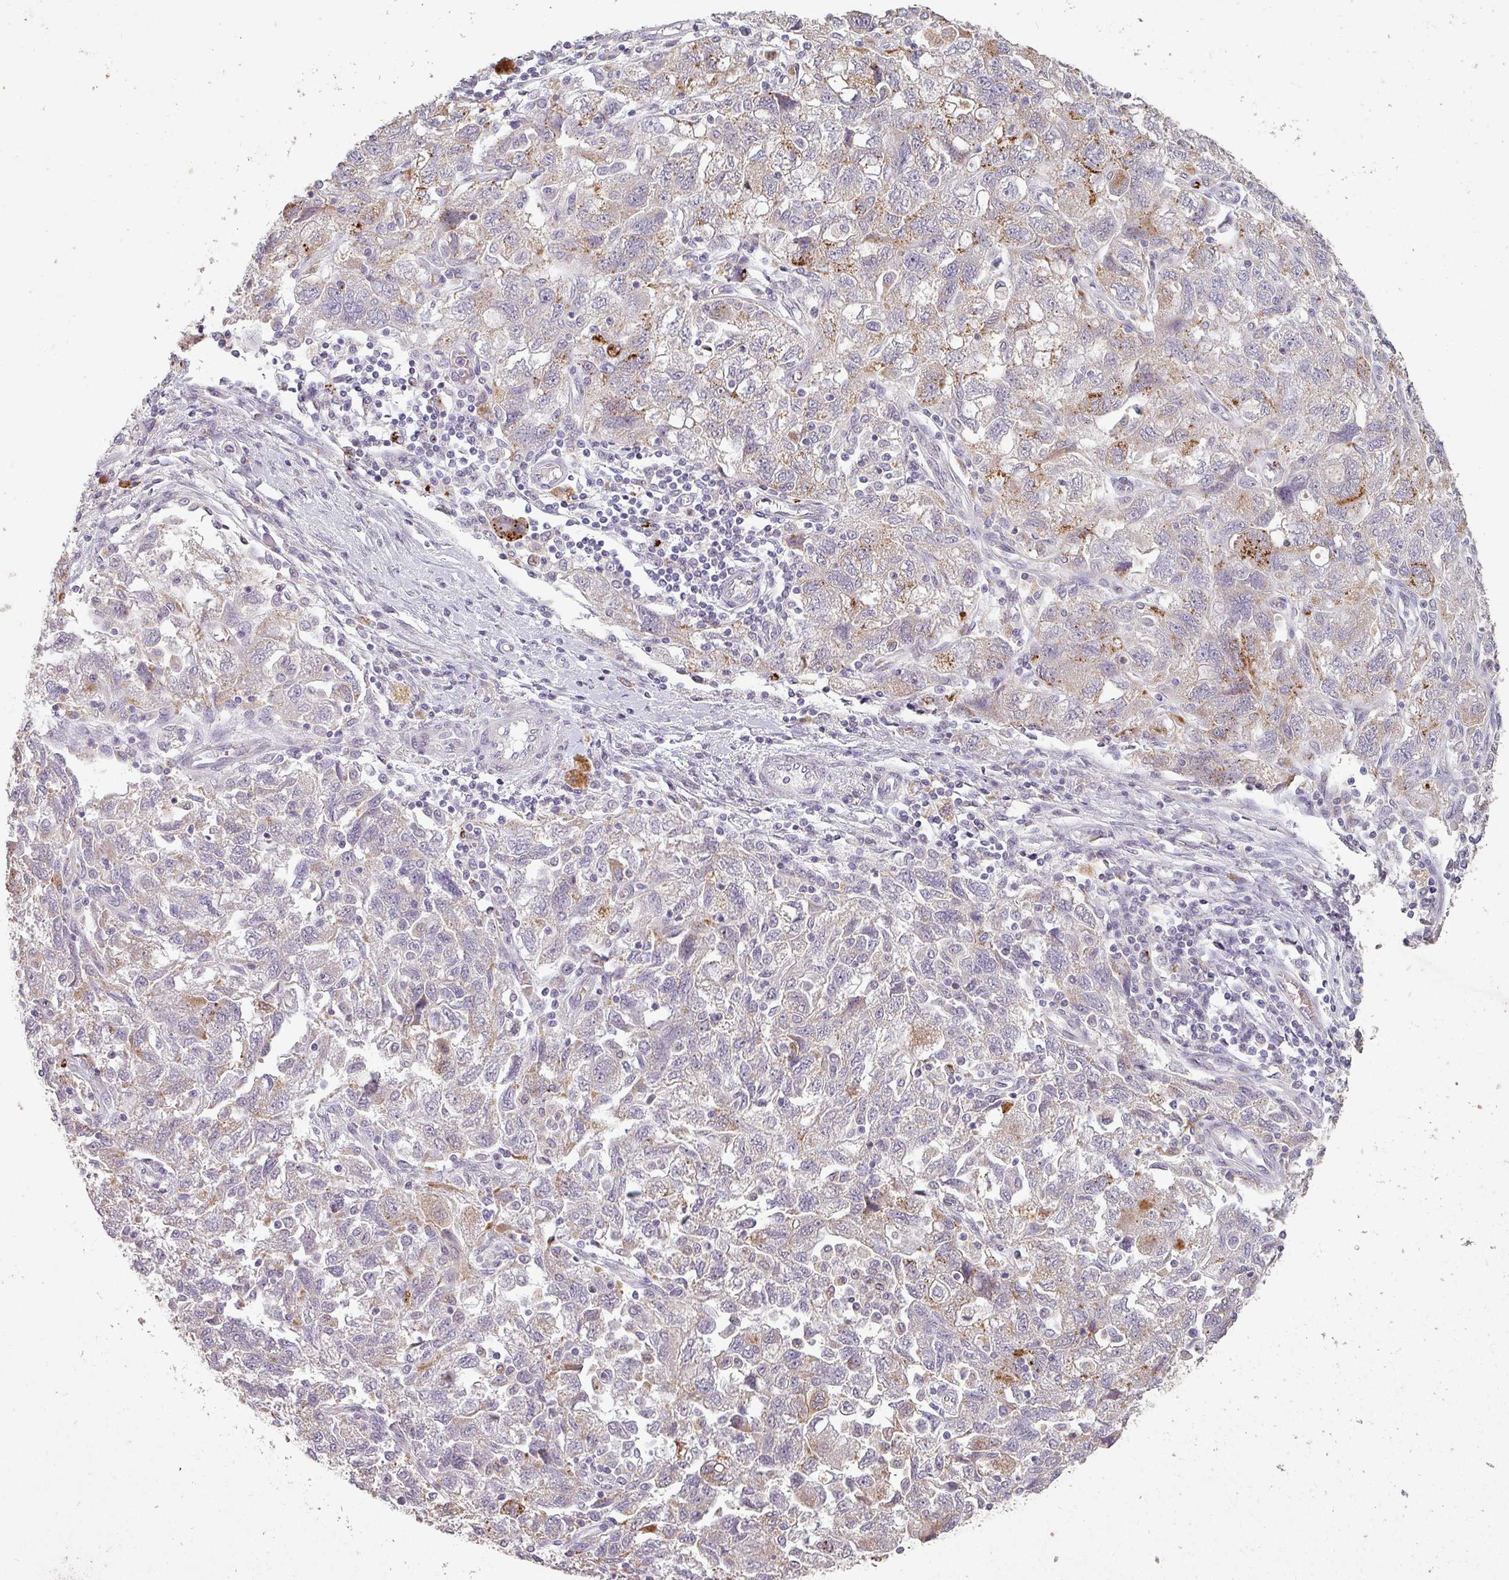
{"staining": {"intensity": "moderate", "quantity": "<25%", "location": "cytoplasmic/membranous"}, "tissue": "ovarian cancer", "cell_type": "Tumor cells", "image_type": "cancer", "snomed": [{"axis": "morphology", "description": "Carcinoma, NOS"}, {"axis": "morphology", "description": "Cystadenocarcinoma, serous, NOS"}, {"axis": "topography", "description": "Ovary"}], "caption": "This is an image of IHC staining of ovarian cancer, which shows moderate staining in the cytoplasmic/membranous of tumor cells.", "gene": "LYPLA1", "patient": {"sex": "female", "age": 69}}